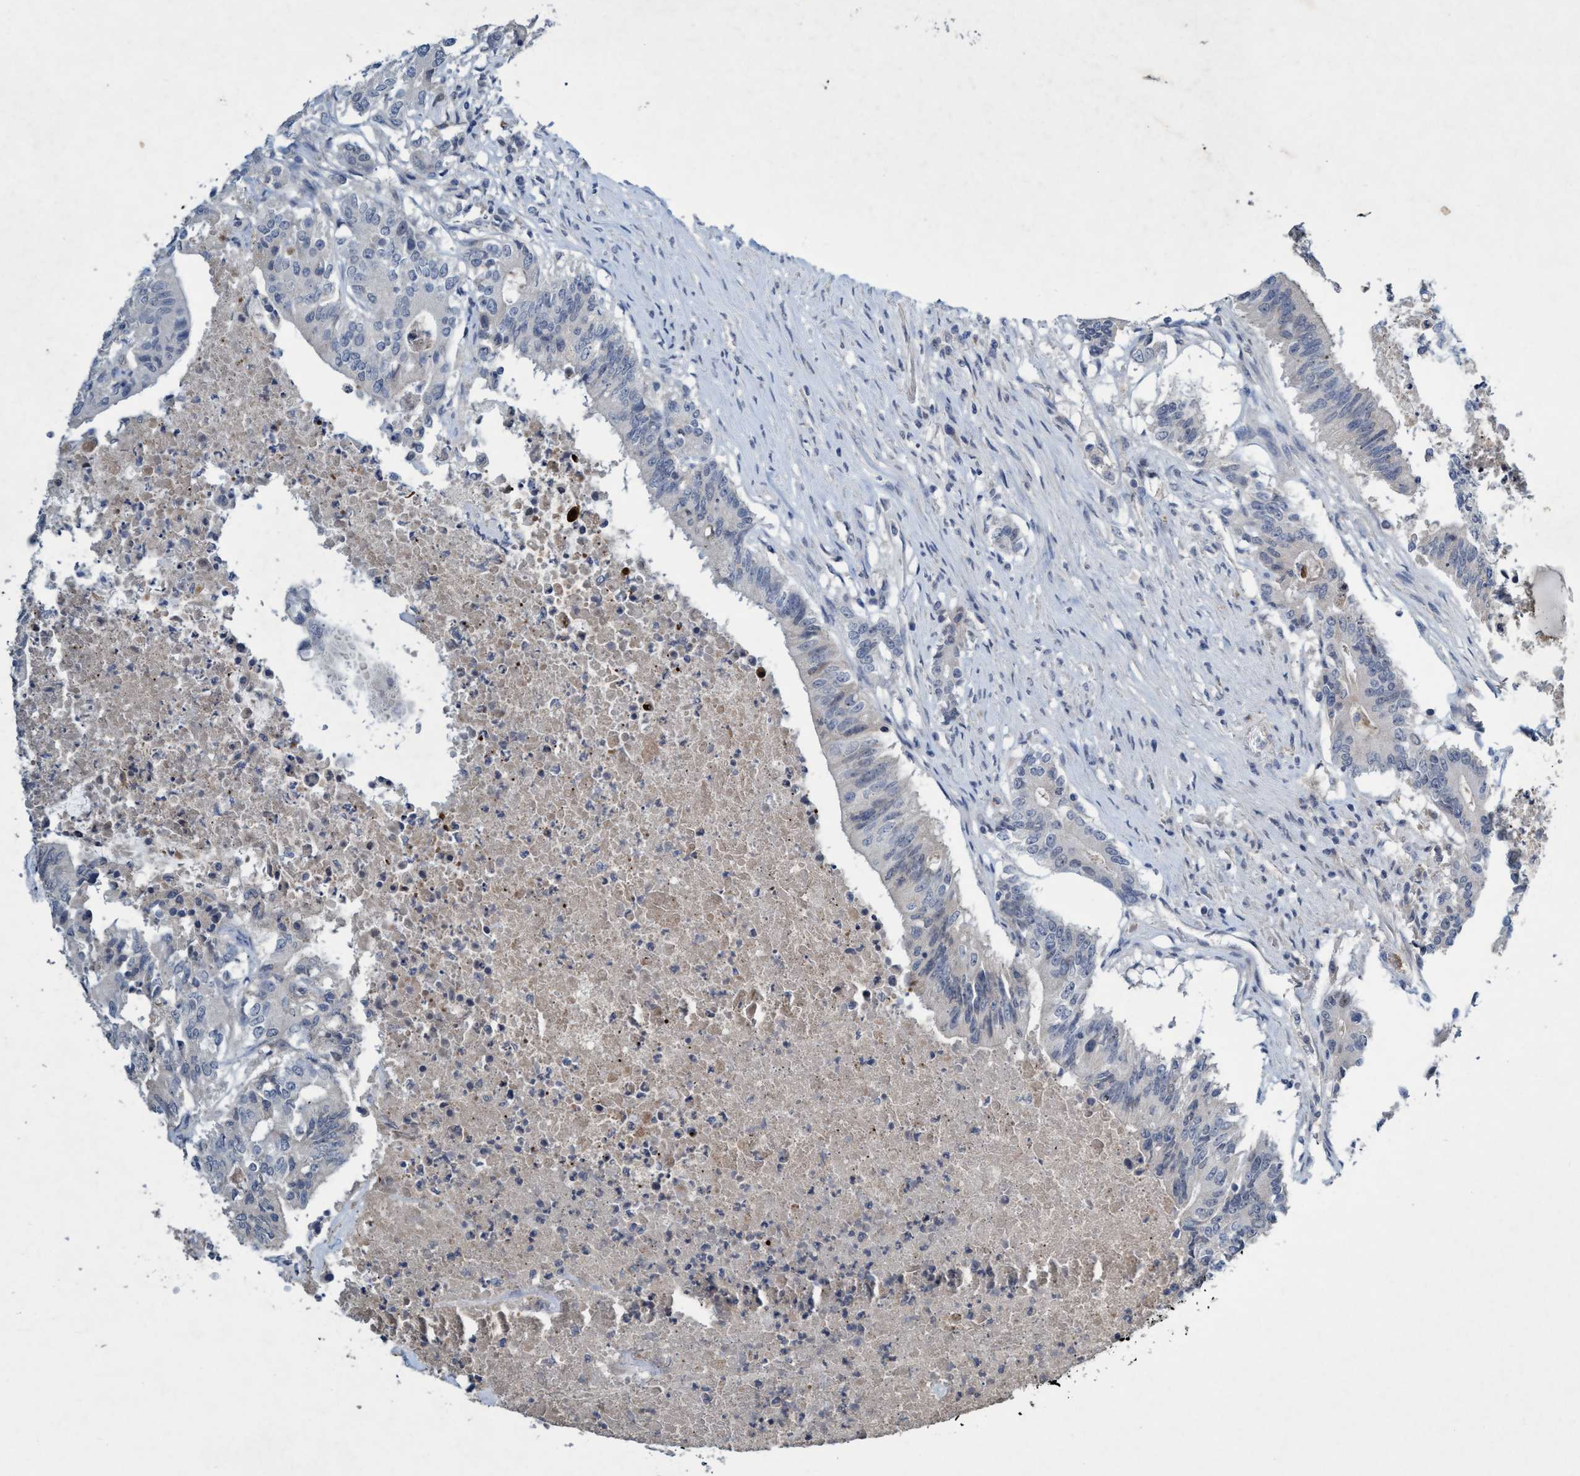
{"staining": {"intensity": "negative", "quantity": "none", "location": "none"}, "tissue": "colorectal cancer", "cell_type": "Tumor cells", "image_type": "cancer", "snomed": [{"axis": "morphology", "description": "Adenocarcinoma, NOS"}, {"axis": "topography", "description": "Colon"}], "caption": "Immunohistochemistry (IHC) of adenocarcinoma (colorectal) reveals no positivity in tumor cells. (Brightfield microscopy of DAB (3,3'-diaminobenzidine) IHC at high magnification).", "gene": "RNF208", "patient": {"sex": "female", "age": 77}}